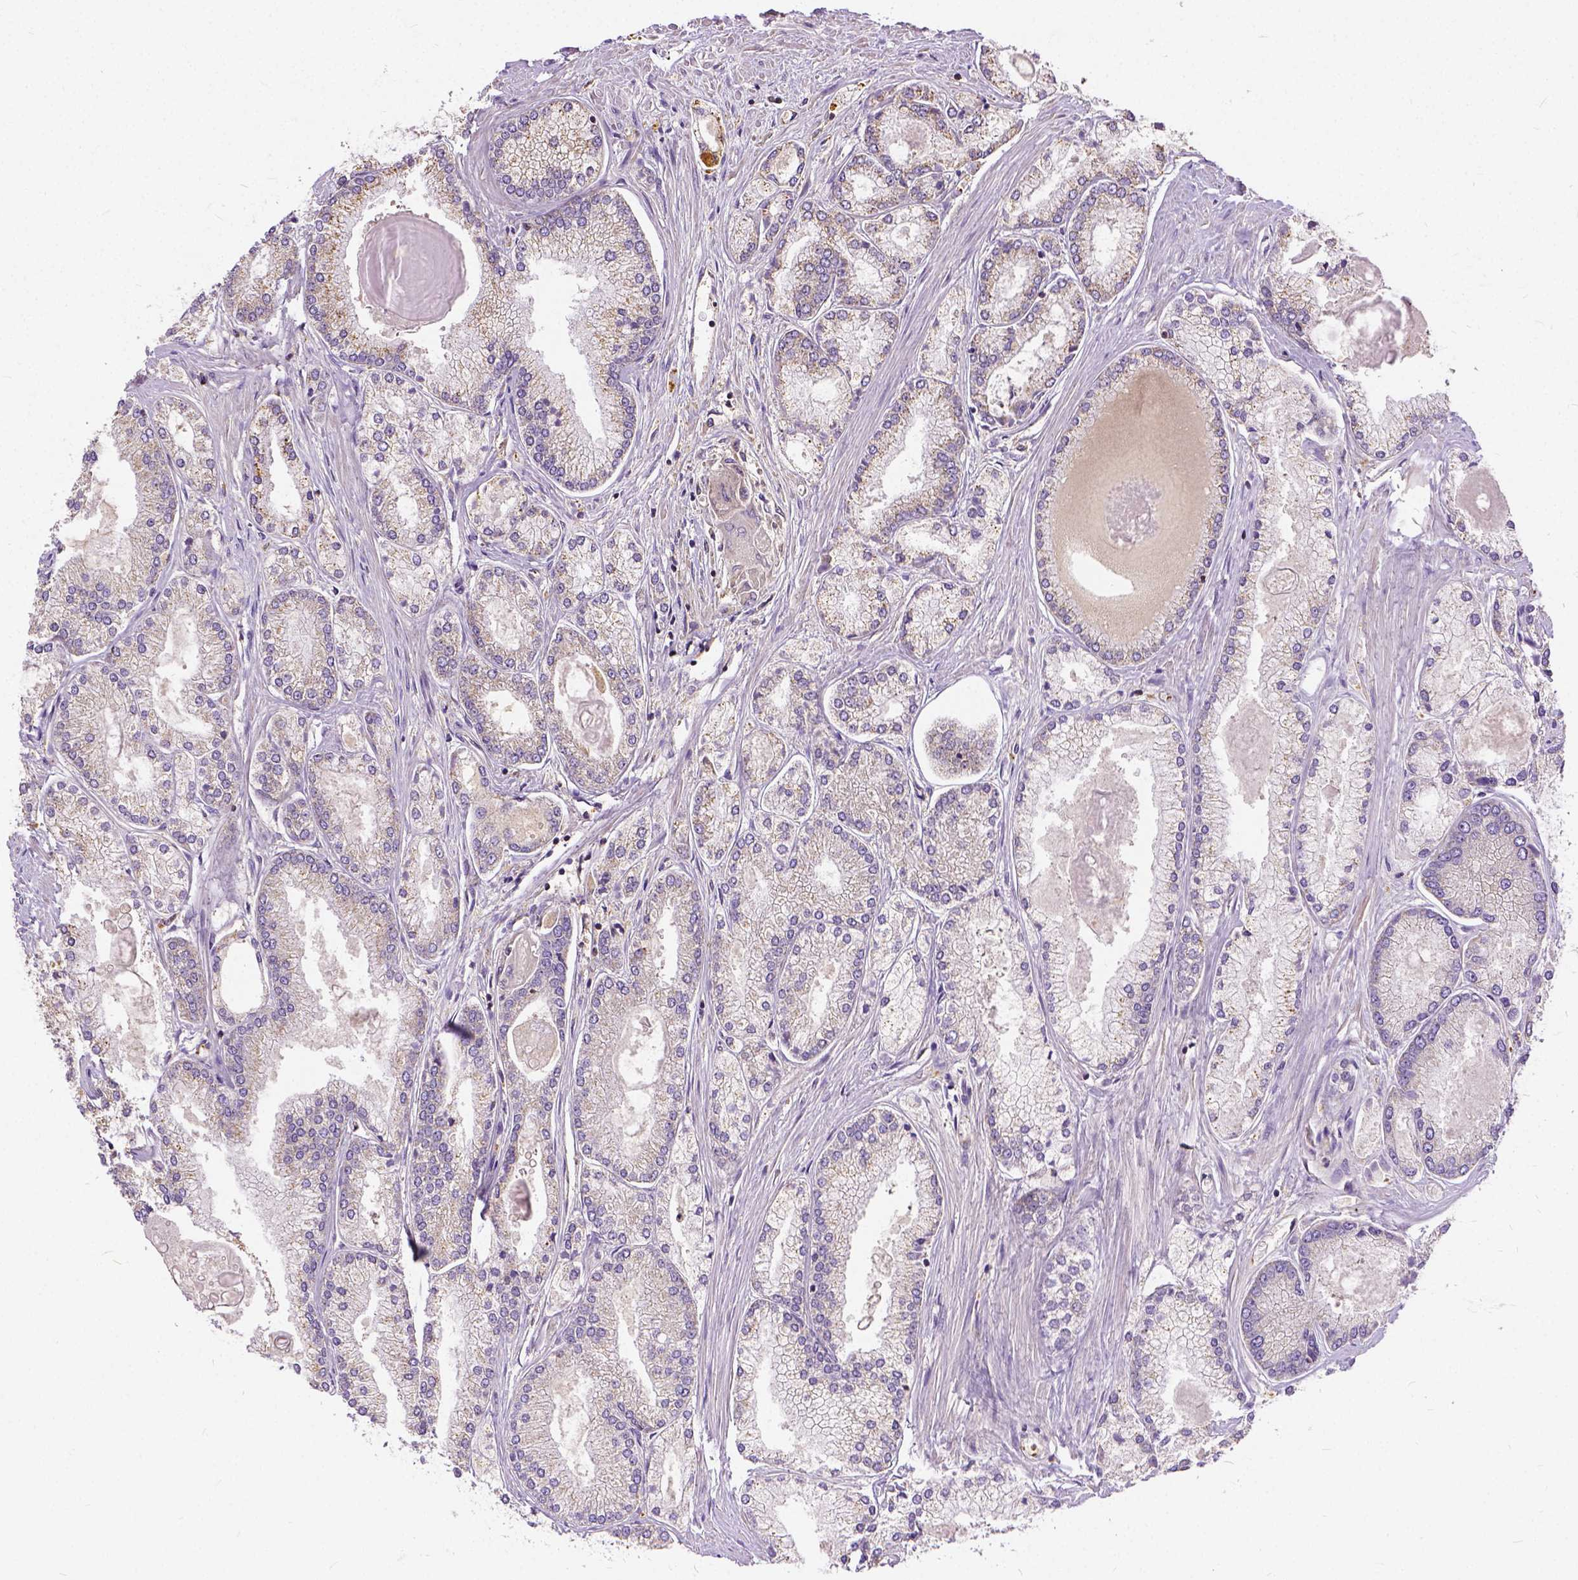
{"staining": {"intensity": "weak", "quantity": "<25%", "location": "cytoplasmic/membranous"}, "tissue": "prostate cancer", "cell_type": "Tumor cells", "image_type": "cancer", "snomed": [{"axis": "morphology", "description": "Adenocarcinoma, High grade"}, {"axis": "topography", "description": "Prostate"}], "caption": "A histopathology image of prostate high-grade adenocarcinoma stained for a protein reveals no brown staining in tumor cells.", "gene": "CADM4", "patient": {"sex": "male", "age": 68}}